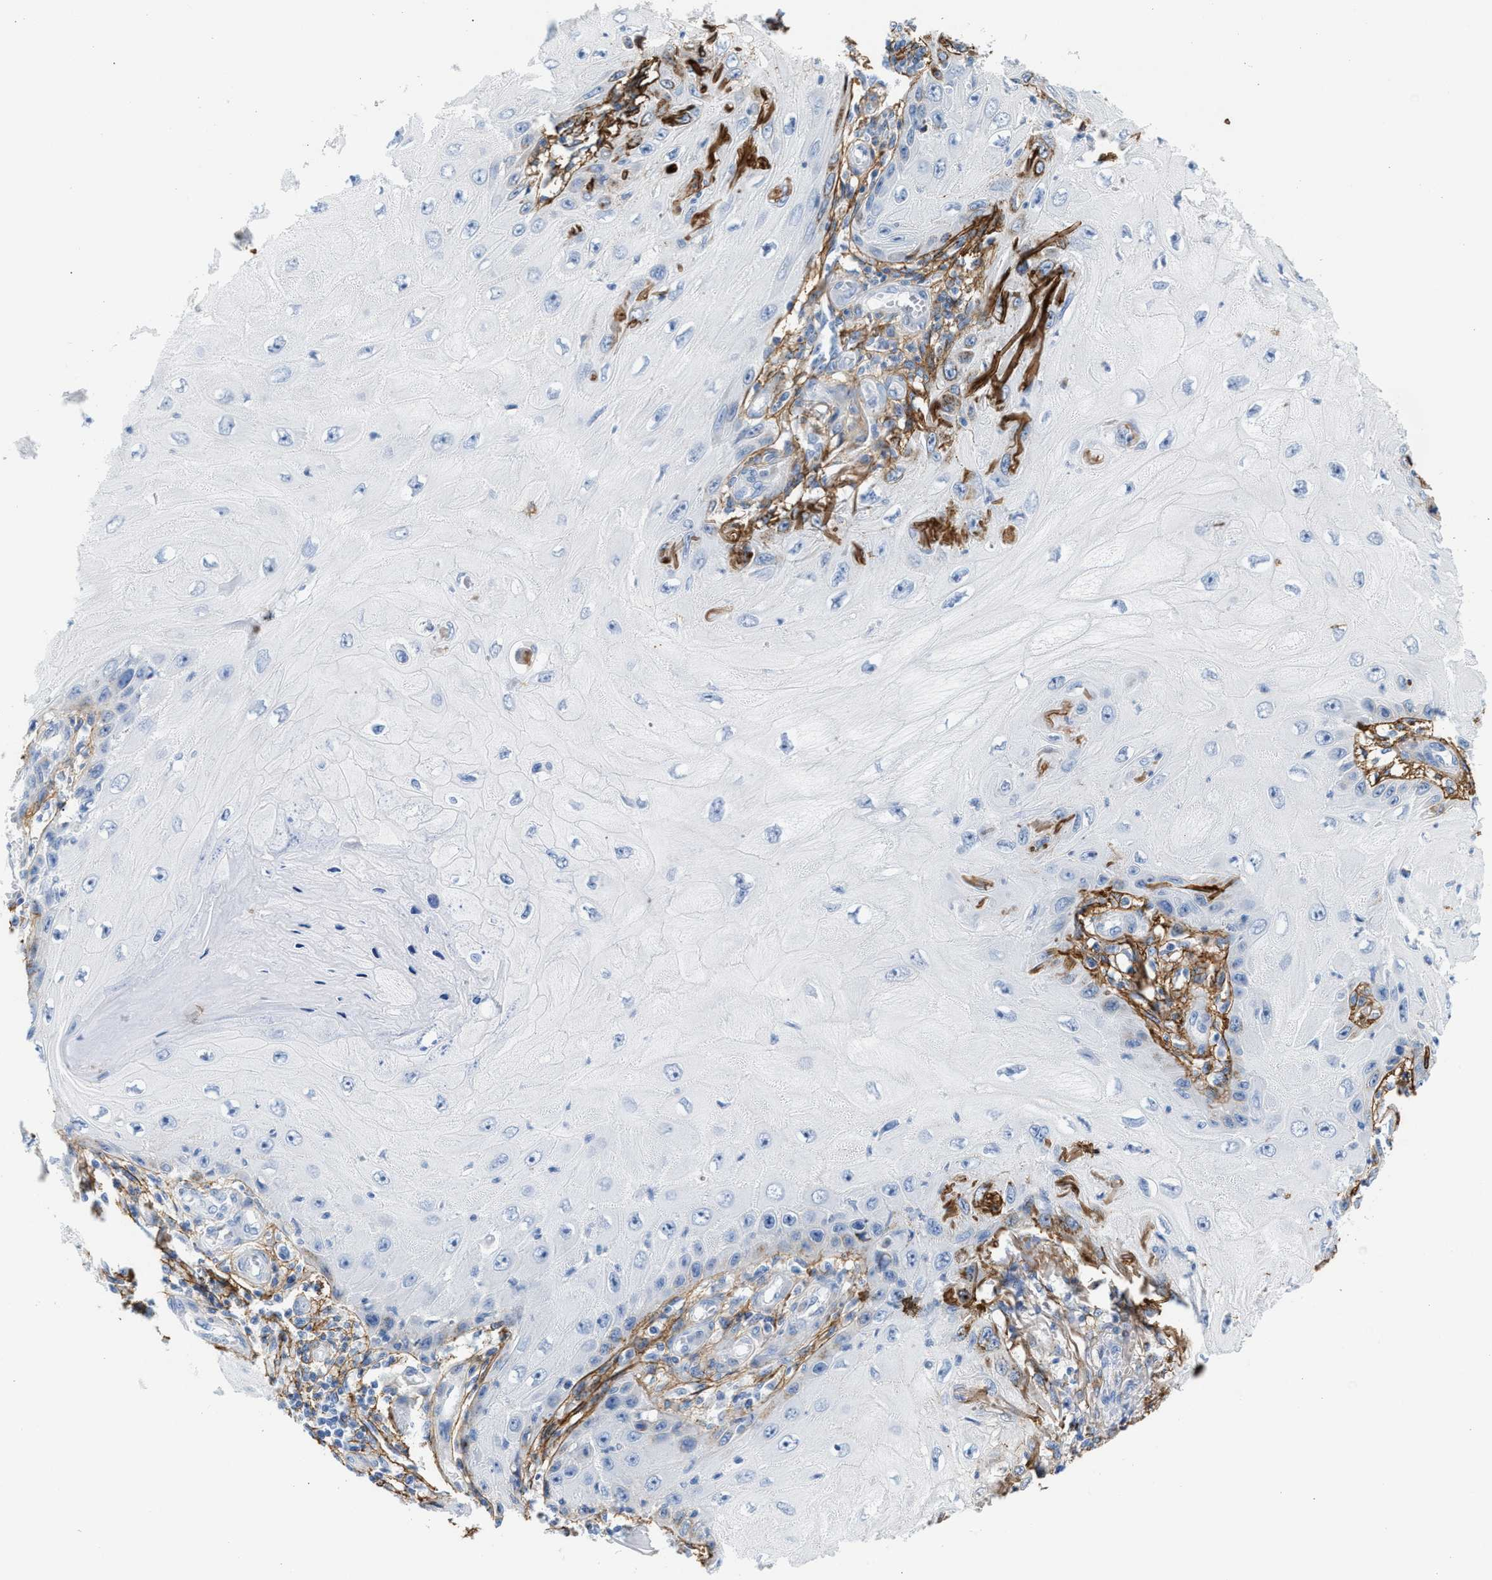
{"staining": {"intensity": "negative", "quantity": "none", "location": "none"}, "tissue": "skin cancer", "cell_type": "Tumor cells", "image_type": "cancer", "snomed": [{"axis": "morphology", "description": "Squamous cell carcinoma, NOS"}, {"axis": "topography", "description": "Skin"}], "caption": "IHC photomicrograph of neoplastic tissue: human skin cancer stained with DAB (3,3'-diaminobenzidine) demonstrates no significant protein positivity in tumor cells.", "gene": "TNR", "patient": {"sex": "female", "age": 73}}